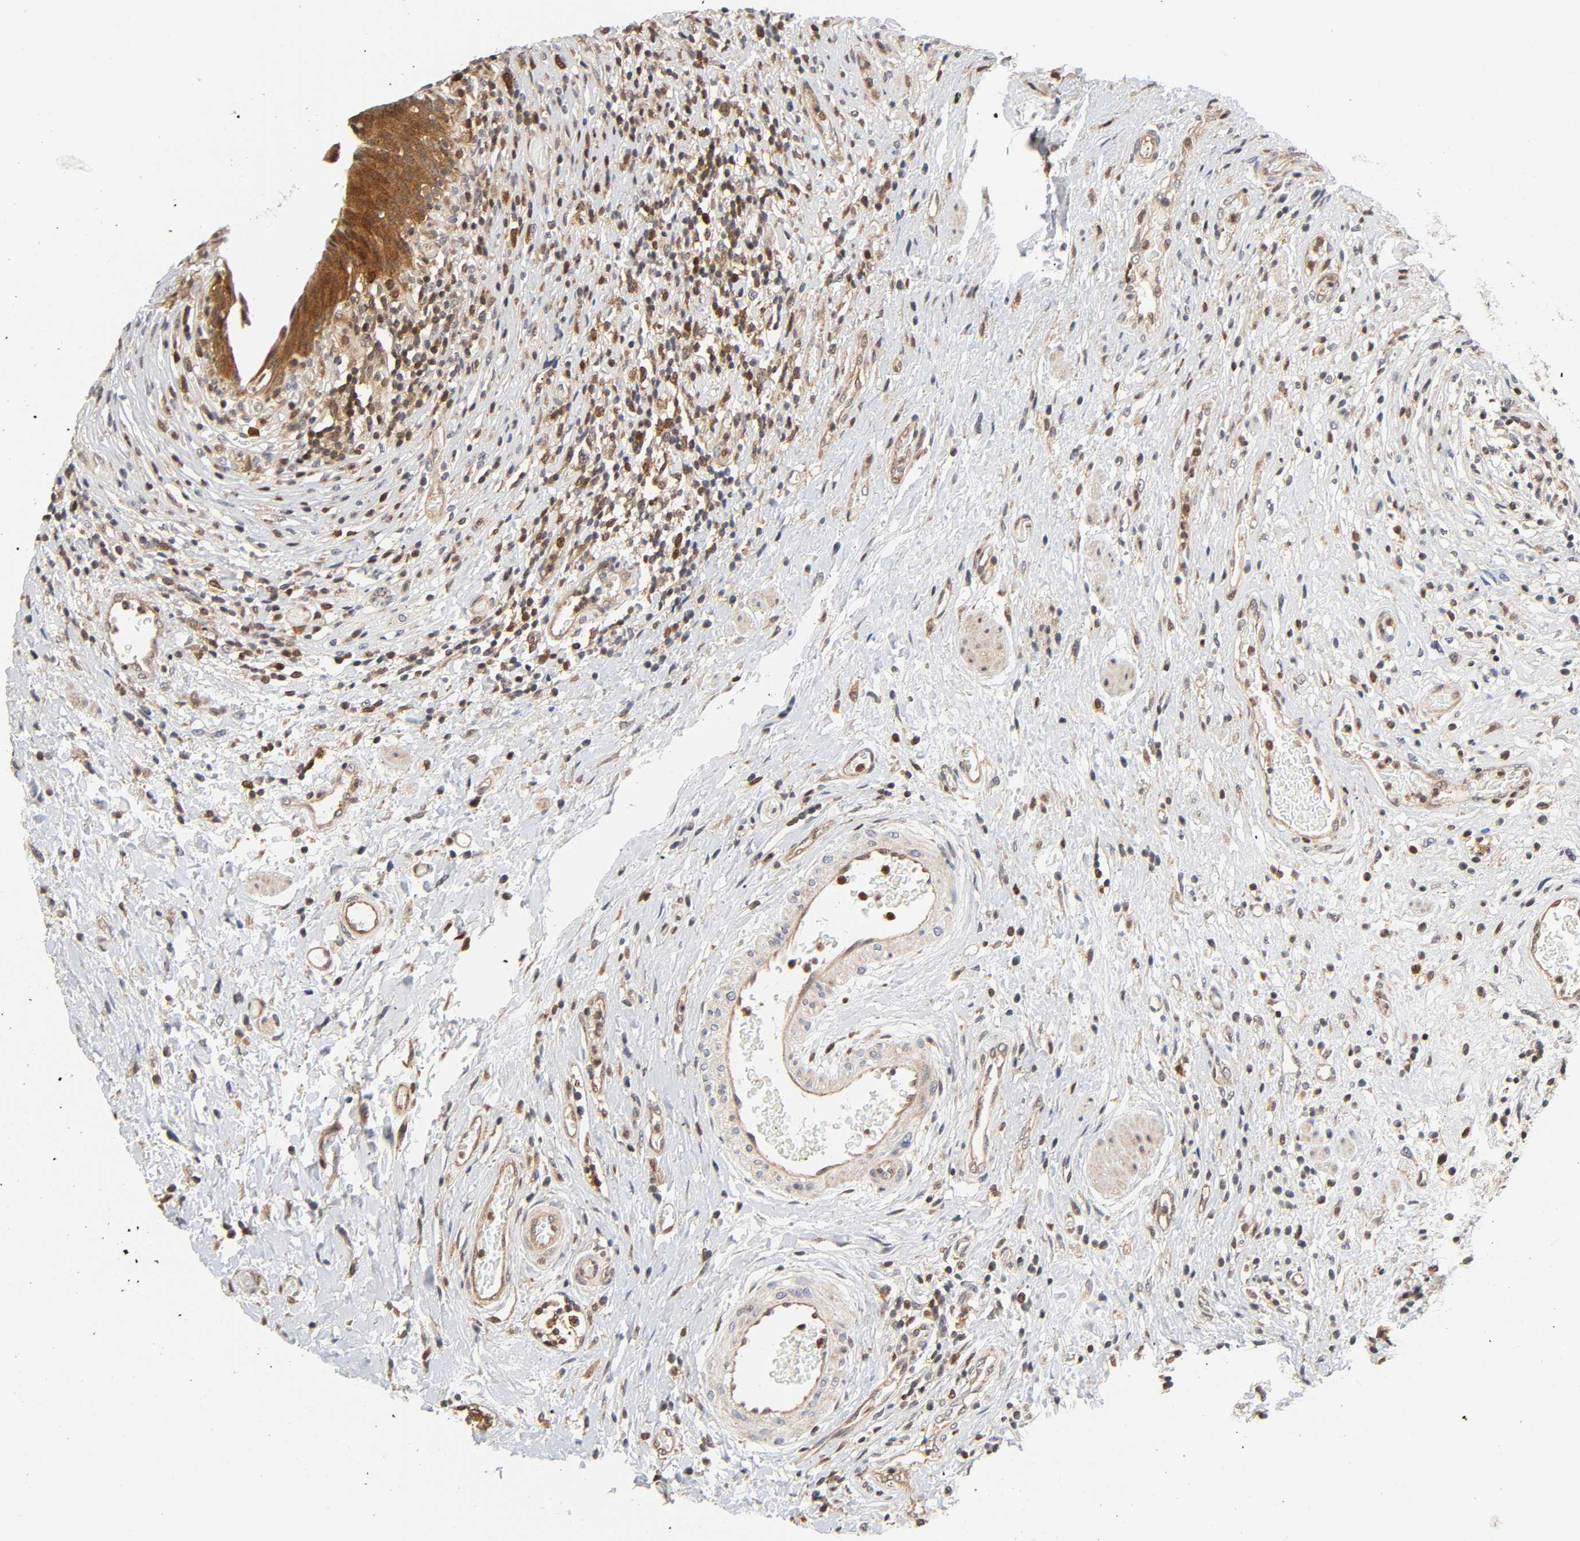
{"staining": {"intensity": "moderate", "quantity": ">75%", "location": "cytoplasmic/membranous,nuclear"}, "tissue": "urinary bladder", "cell_type": "Urothelial cells", "image_type": "normal", "snomed": [{"axis": "morphology", "description": "Normal tissue, NOS"}, {"axis": "morphology", "description": "Urothelial carcinoma, High grade"}, {"axis": "topography", "description": "Urinary bladder"}], "caption": "IHC photomicrograph of unremarkable human urinary bladder stained for a protein (brown), which shows medium levels of moderate cytoplasmic/membranous,nuclear expression in approximately >75% of urothelial cells.", "gene": "CASP9", "patient": {"sex": "male", "age": 51}}